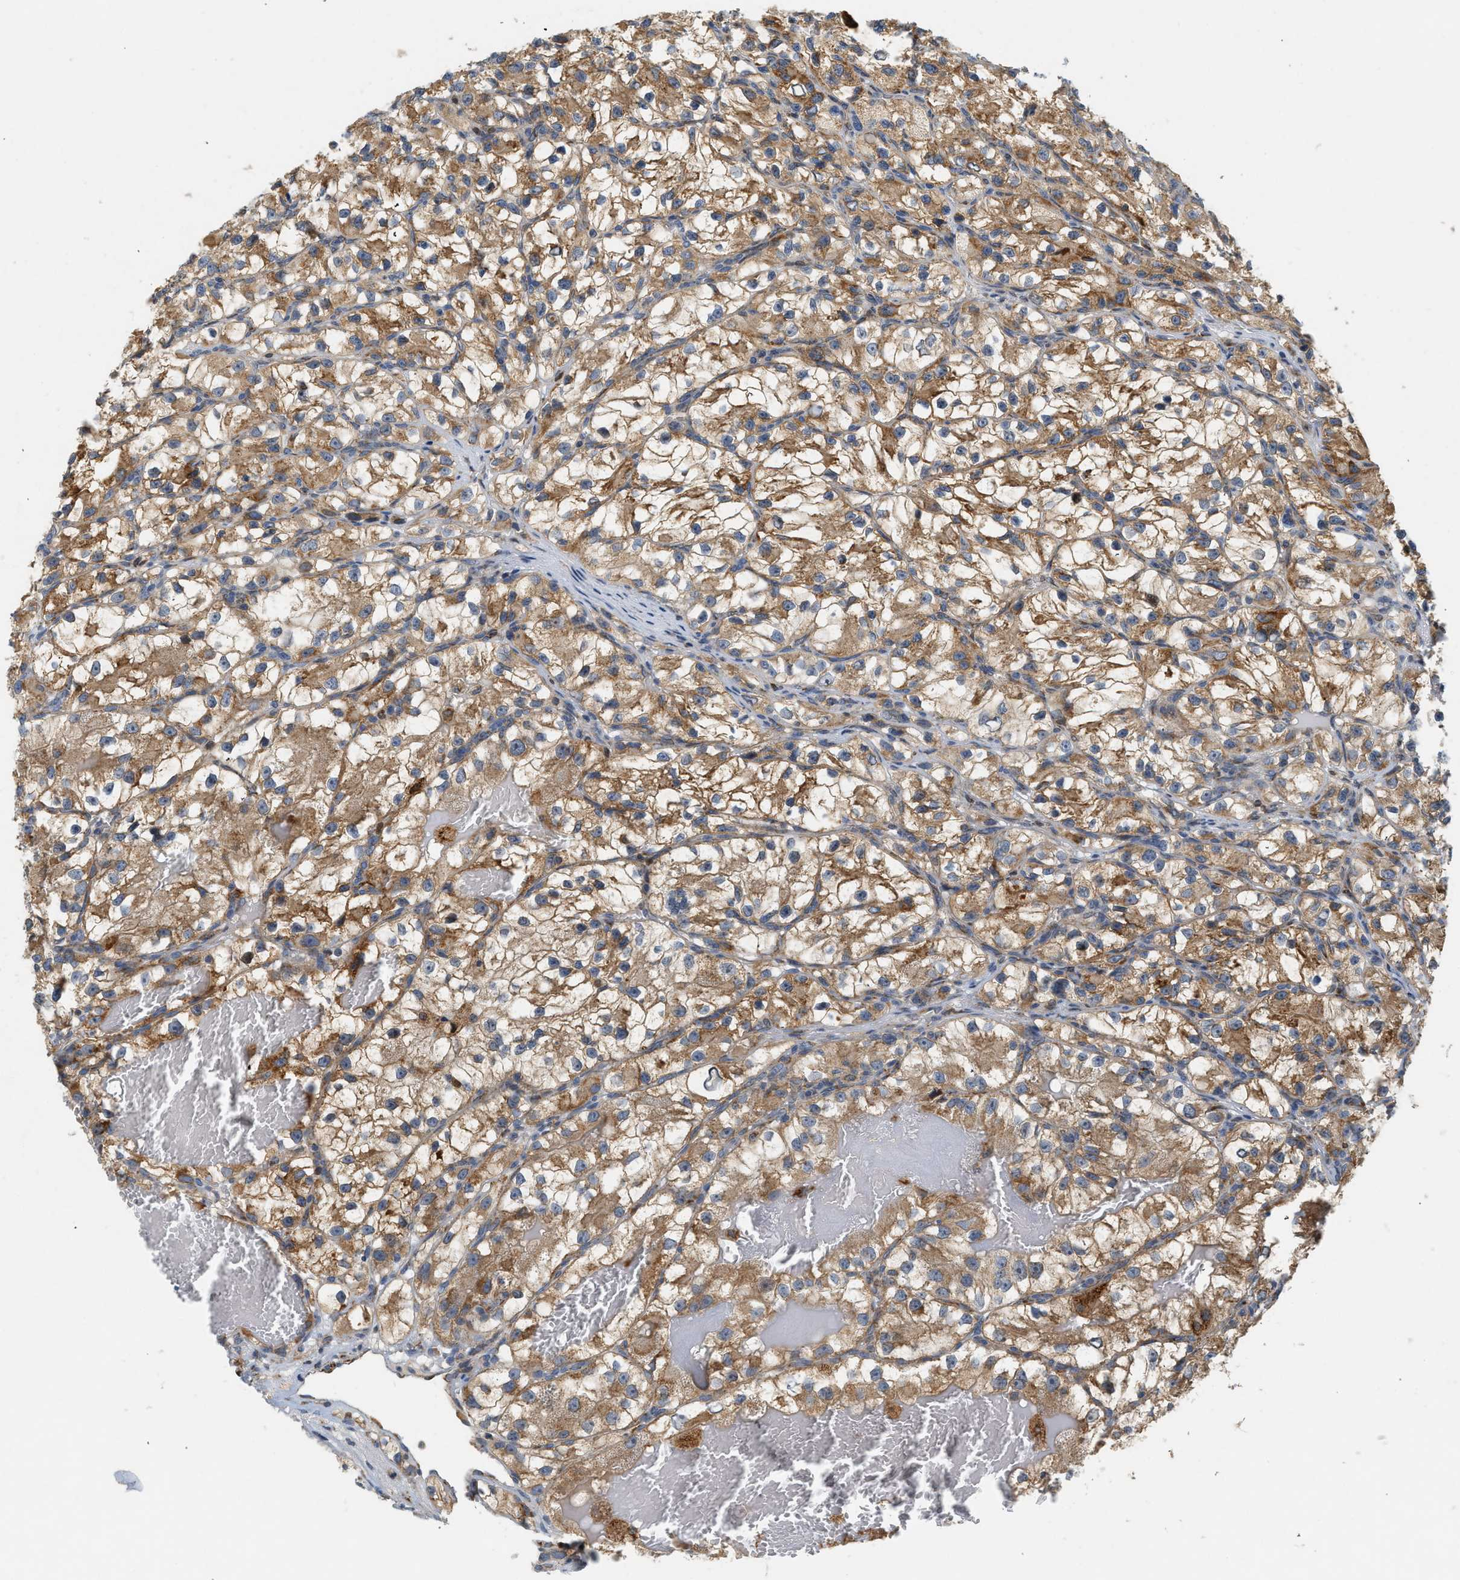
{"staining": {"intensity": "moderate", "quantity": ">75%", "location": "cytoplasmic/membranous"}, "tissue": "renal cancer", "cell_type": "Tumor cells", "image_type": "cancer", "snomed": [{"axis": "morphology", "description": "Adenocarcinoma, NOS"}, {"axis": "topography", "description": "Kidney"}], "caption": "Protein expression analysis of human renal cancer (adenocarcinoma) reveals moderate cytoplasmic/membranous staining in about >75% of tumor cells.", "gene": "MCU", "patient": {"sex": "female", "age": 57}}